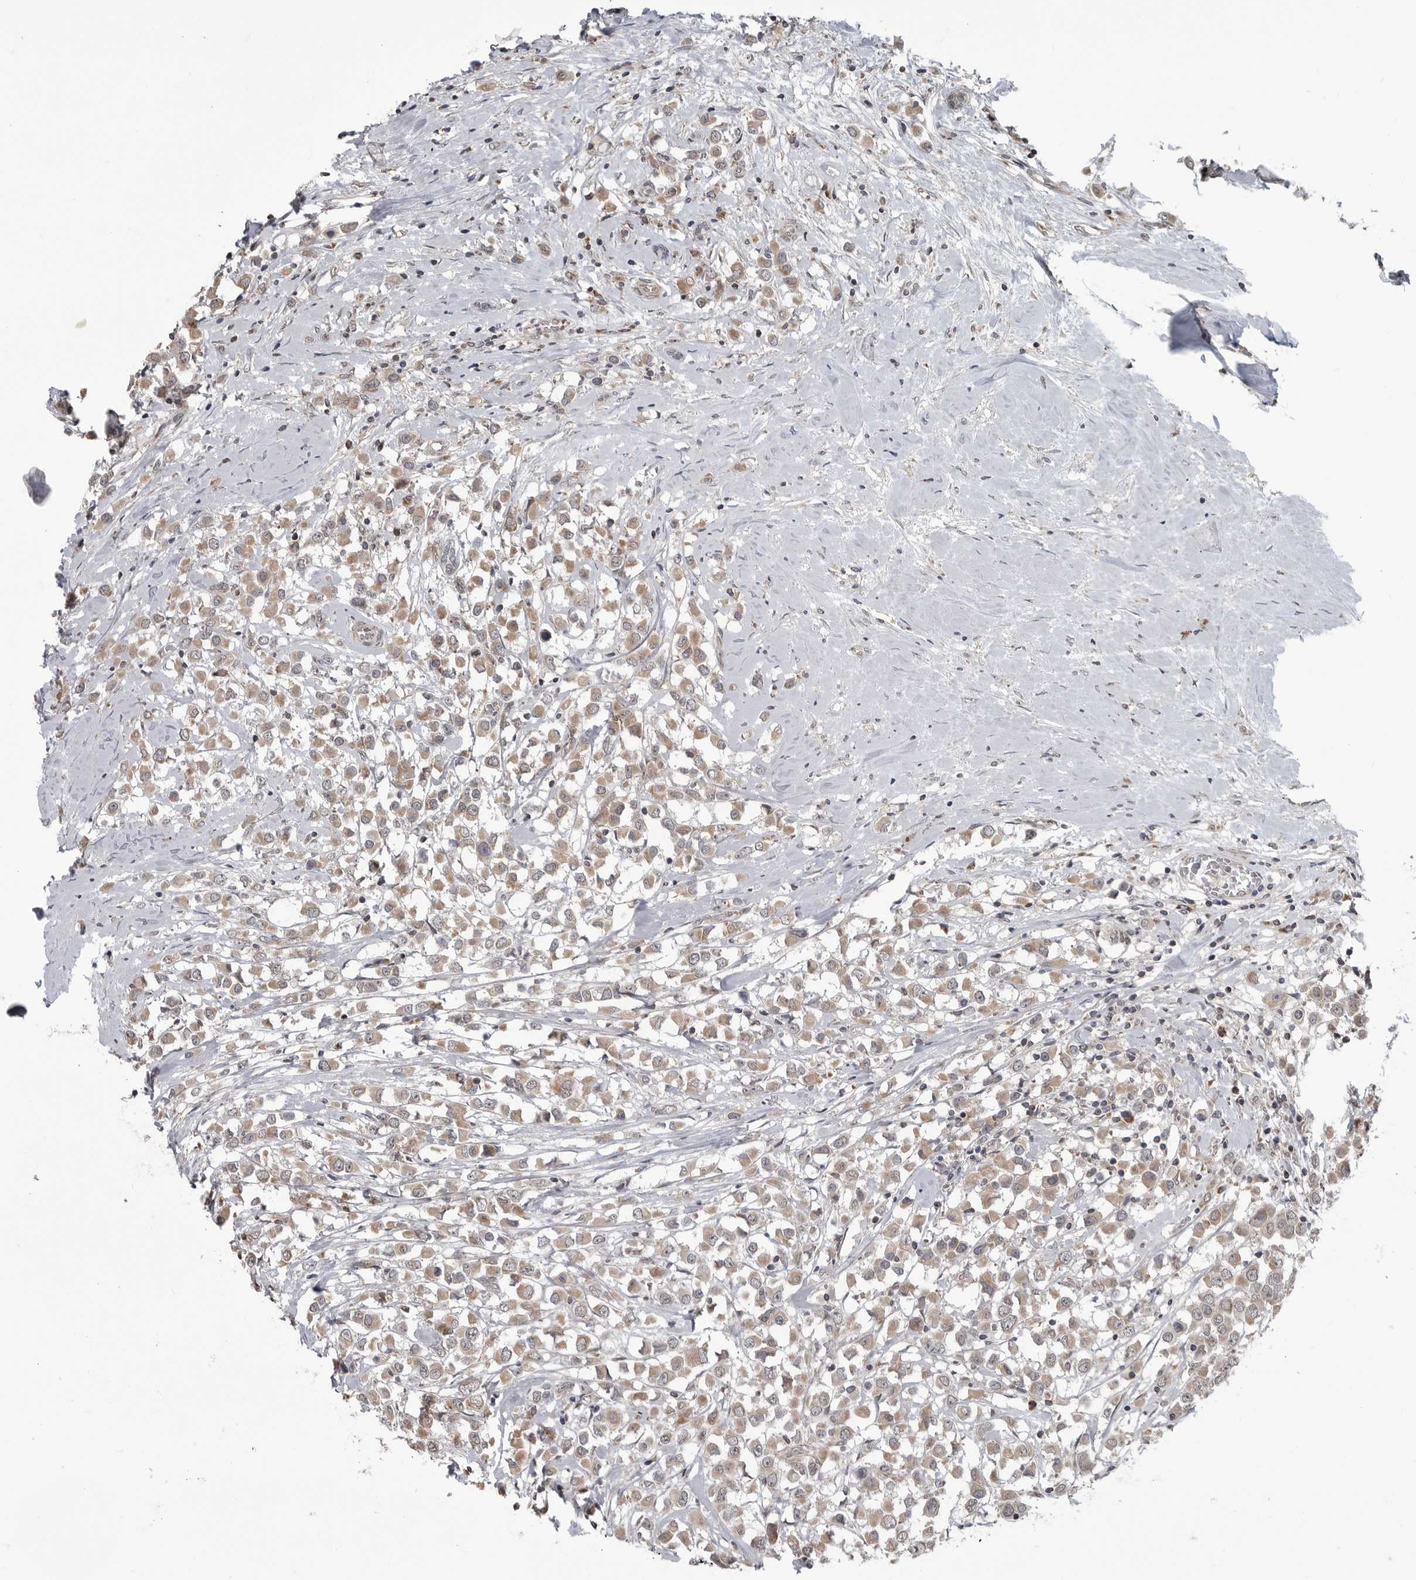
{"staining": {"intensity": "weak", "quantity": ">75%", "location": "cytoplasmic/membranous"}, "tissue": "breast cancer", "cell_type": "Tumor cells", "image_type": "cancer", "snomed": [{"axis": "morphology", "description": "Duct carcinoma"}, {"axis": "topography", "description": "Breast"}], "caption": "Protein staining exhibits weak cytoplasmic/membranous staining in about >75% of tumor cells in breast cancer (infiltrating ductal carcinoma).", "gene": "FAAP100", "patient": {"sex": "female", "age": 61}}